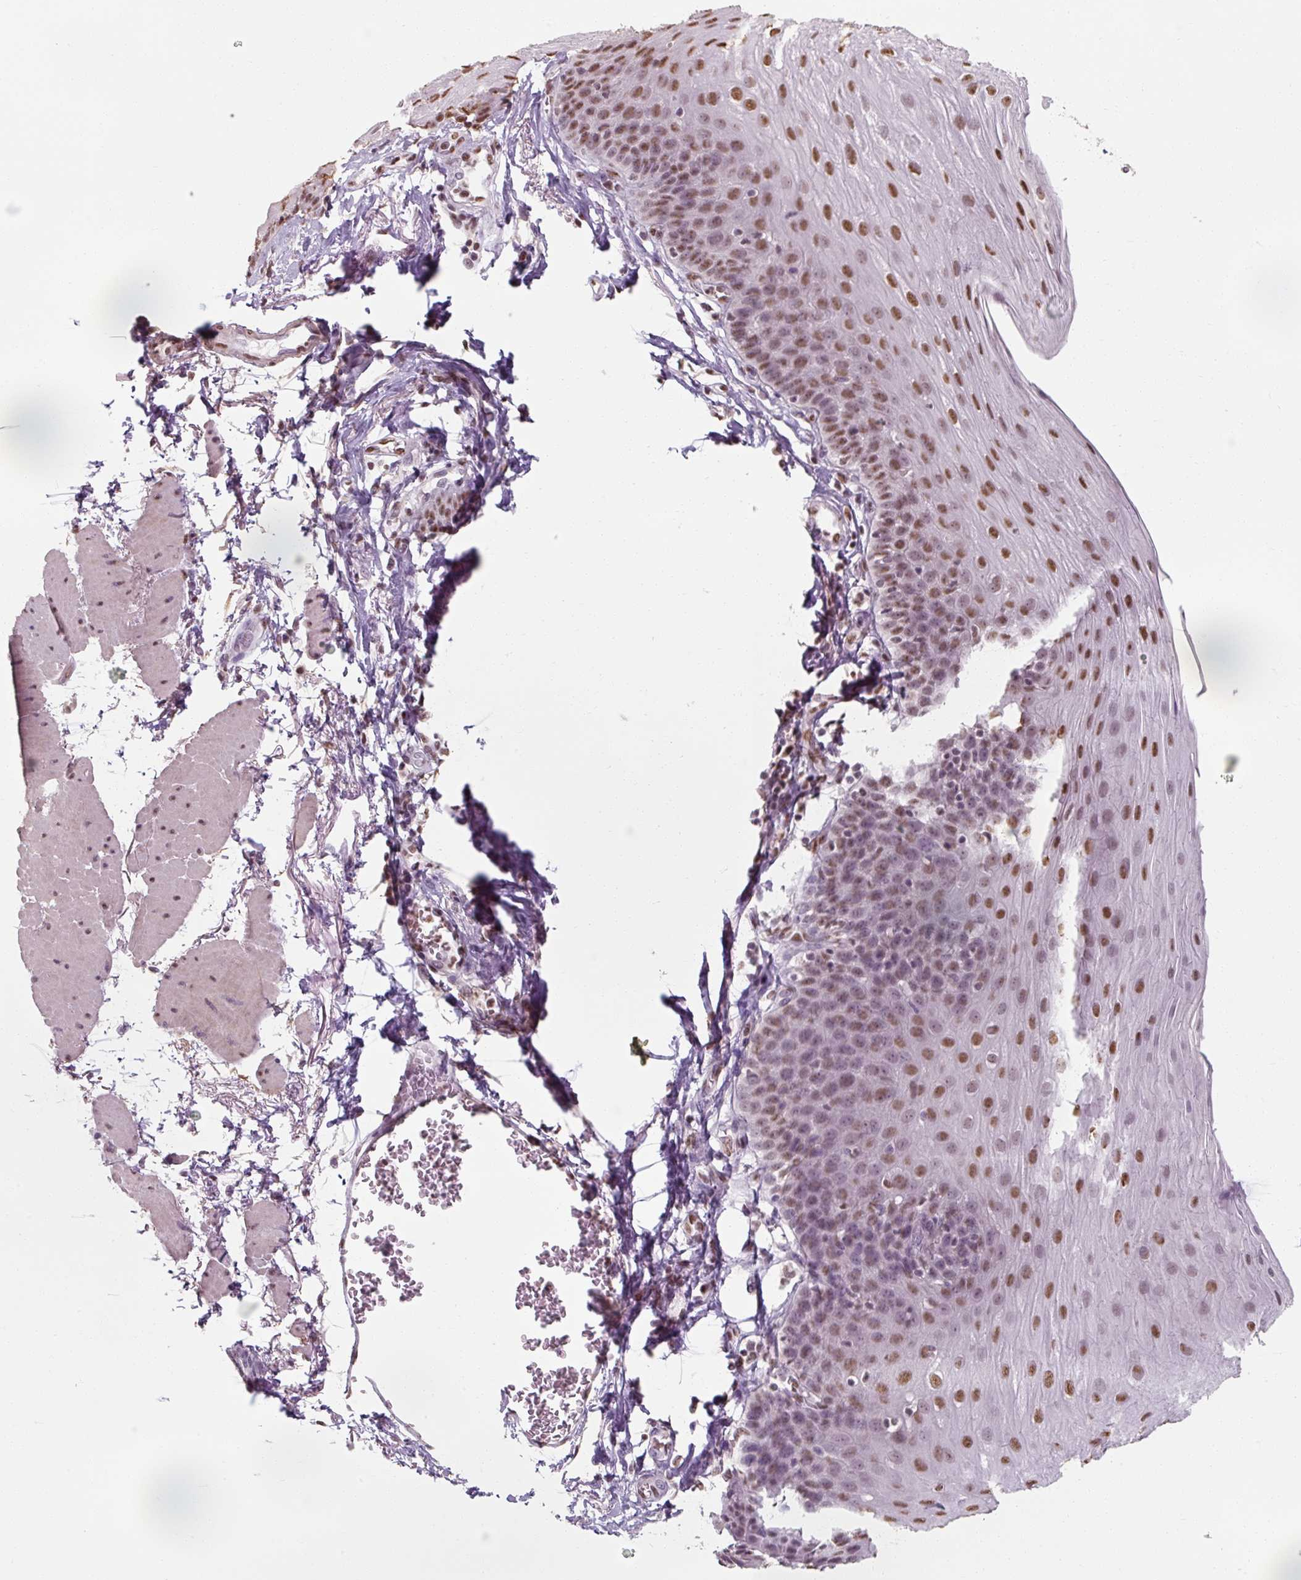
{"staining": {"intensity": "moderate", "quantity": ">75%", "location": "nuclear"}, "tissue": "esophagus", "cell_type": "Squamous epithelial cells", "image_type": "normal", "snomed": [{"axis": "morphology", "description": "Normal tissue, NOS"}, {"axis": "topography", "description": "Esophagus"}], "caption": "Protein expression analysis of benign esophagus reveals moderate nuclear expression in about >75% of squamous epithelial cells.", "gene": "ENSG00000291316", "patient": {"sex": "female", "age": 81}}